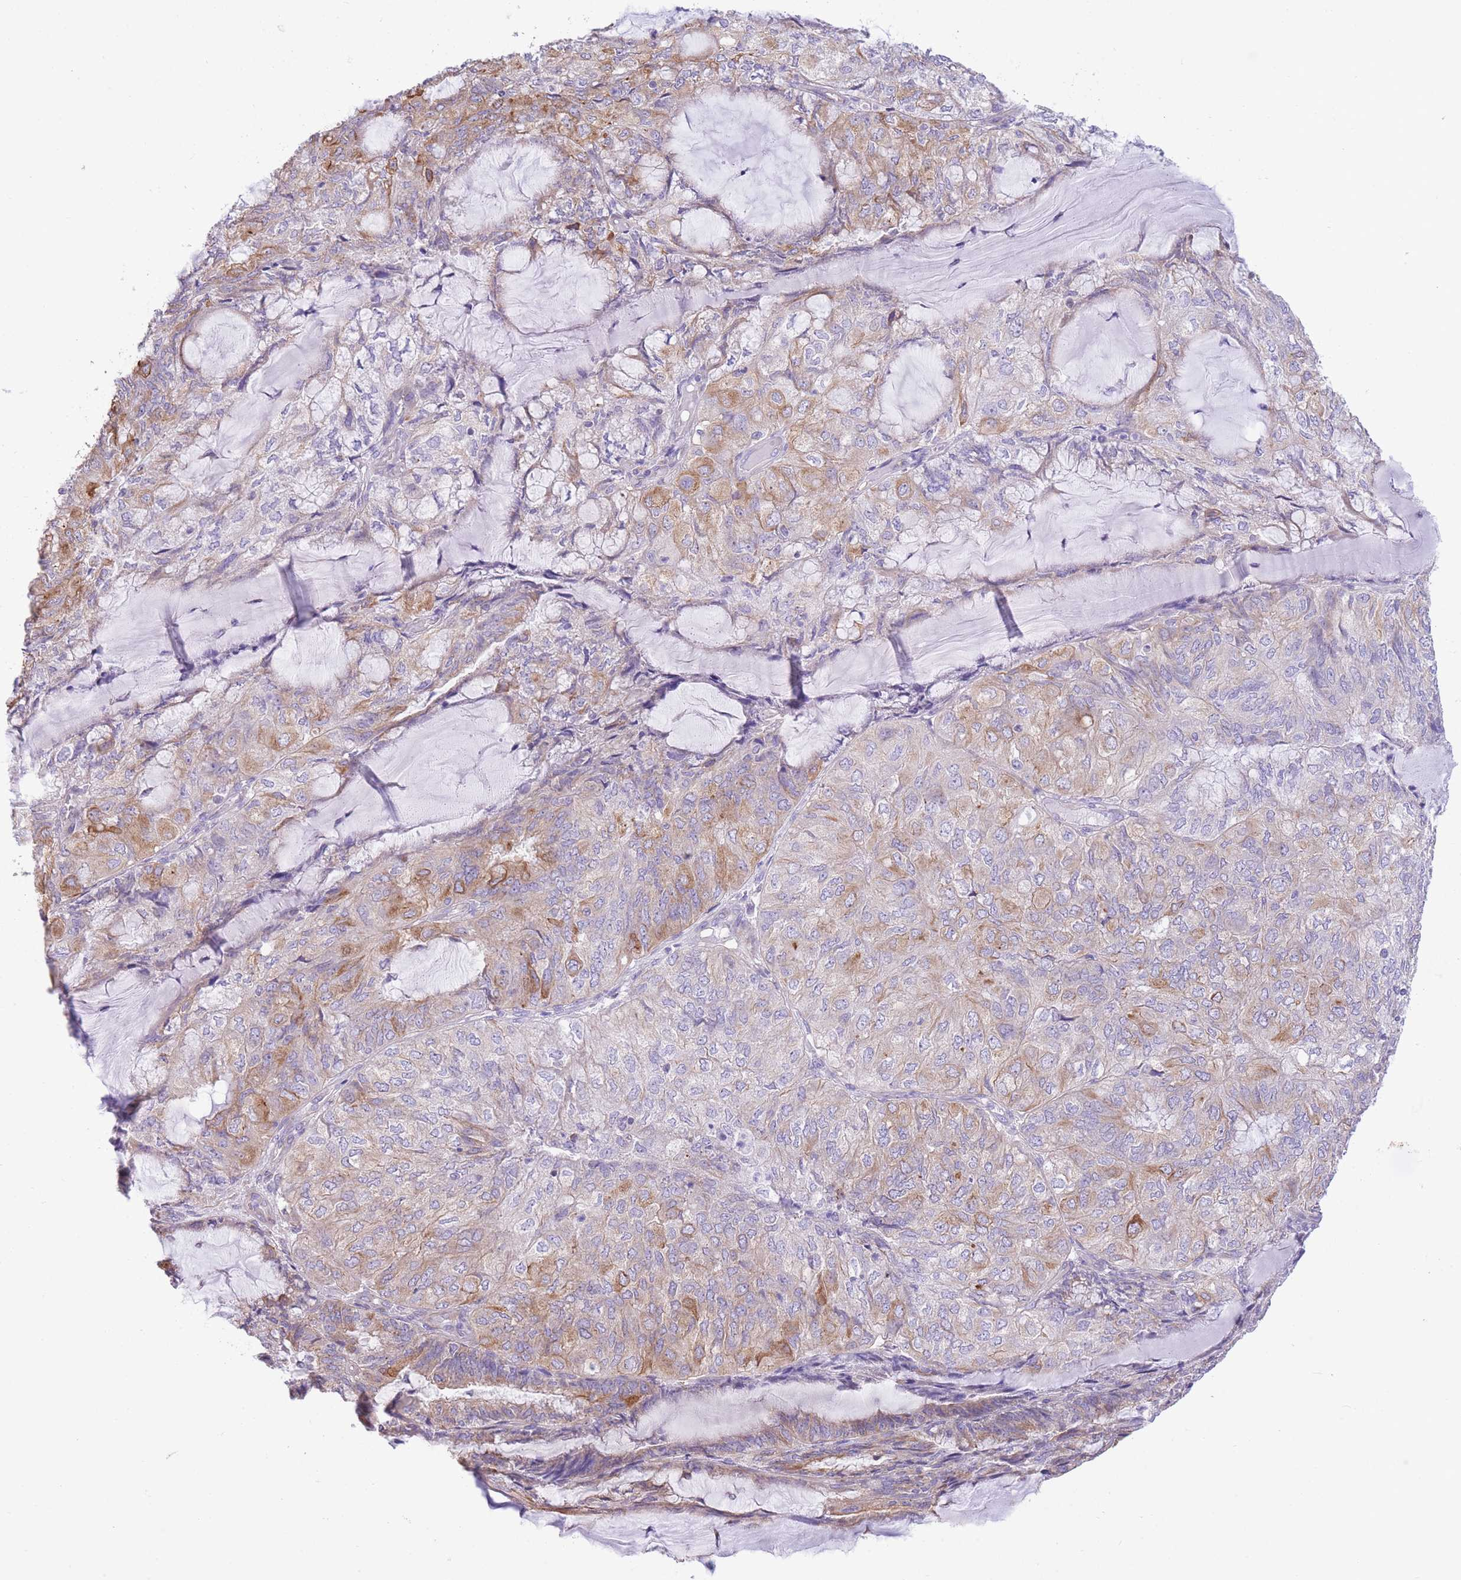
{"staining": {"intensity": "moderate", "quantity": "25%-75%", "location": "cytoplasmic/membranous"}, "tissue": "endometrial cancer", "cell_type": "Tumor cells", "image_type": "cancer", "snomed": [{"axis": "morphology", "description": "Adenocarcinoma, NOS"}, {"axis": "topography", "description": "Endometrium"}], "caption": "Protein staining shows moderate cytoplasmic/membranous positivity in about 25%-75% of tumor cells in endometrial cancer.", "gene": "RHOU", "patient": {"sex": "female", "age": 81}}